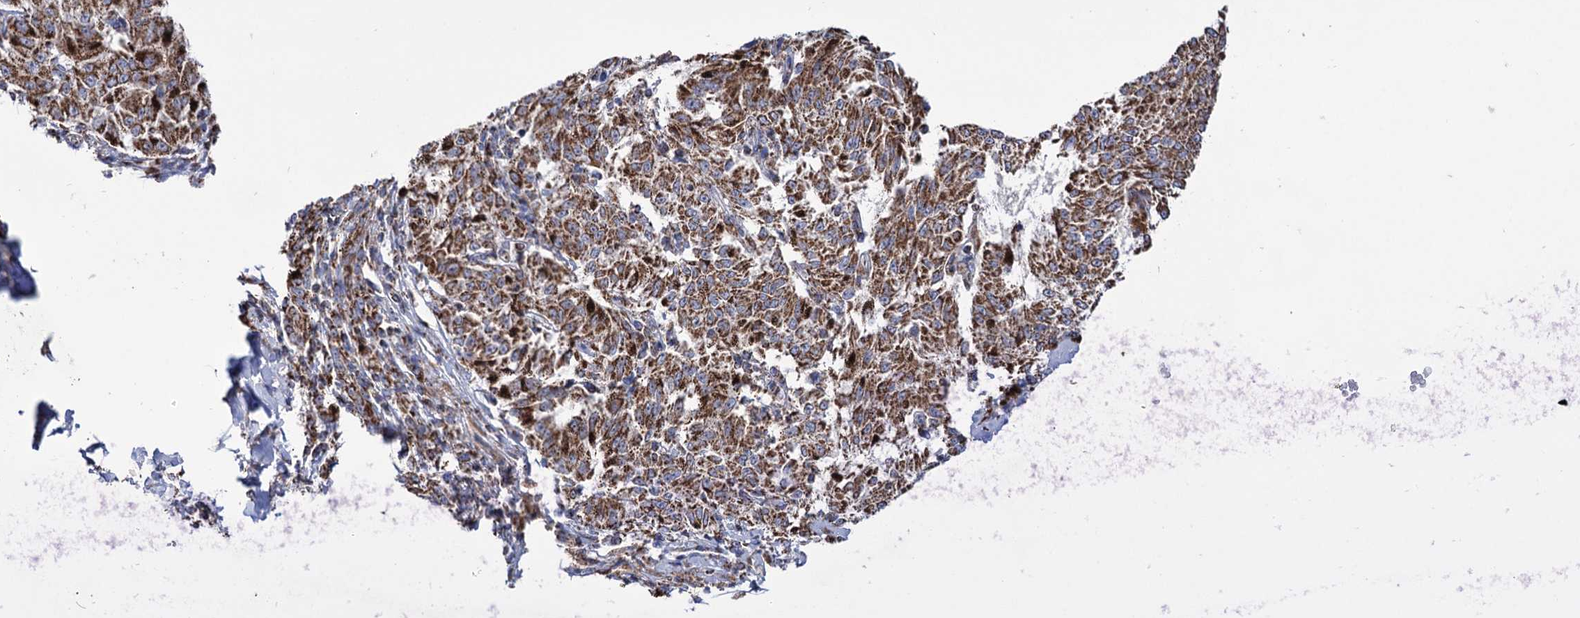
{"staining": {"intensity": "strong", "quantity": ">75%", "location": "cytoplasmic/membranous"}, "tissue": "melanoma", "cell_type": "Tumor cells", "image_type": "cancer", "snomed": [{"axis": "morphology", "description": "Malignant melanoma, NOS"}, {"axis": "topography", "description": "Skin"}], "caption": "A brown stain shows strong cytoplasmic/membranous positivity of a protein in human melanoma tumor cells.", "gene": "ABHD10", "patient": {"sex": "female", "age": 72}}